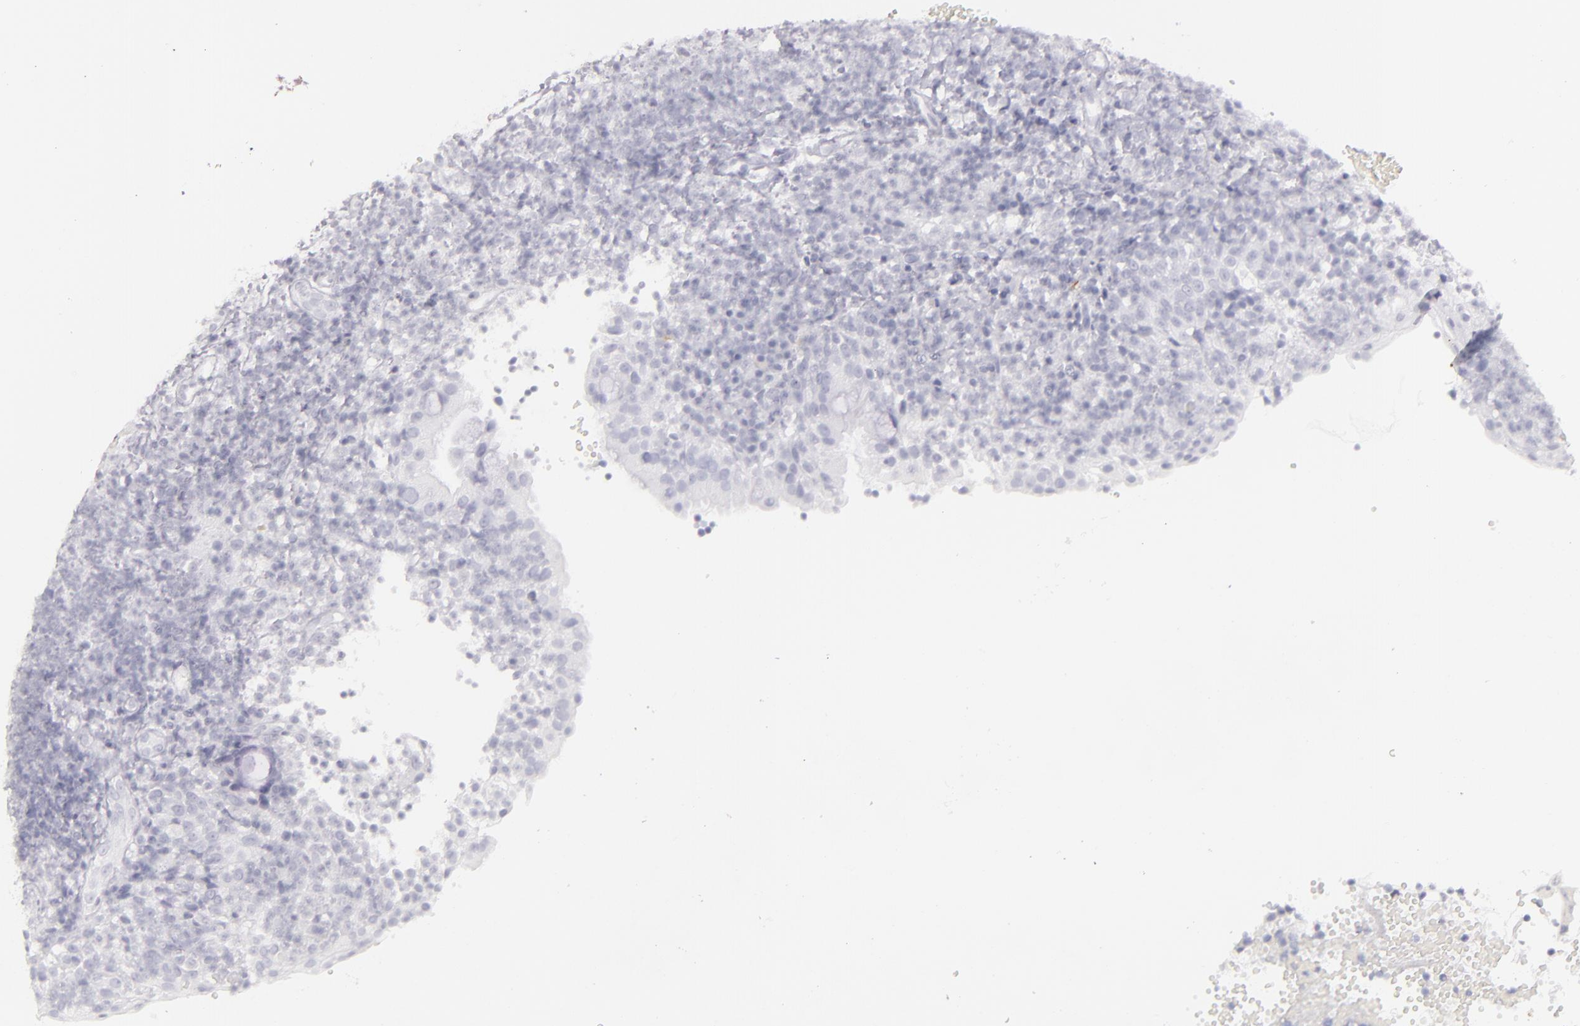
{"staining": {"intensity": "negative", "quantity": "none", "location": "none"}, "tissue": "tonsil", "cell_type": "Germinal center cells", "image_type": "normal", "snomed": [{"axis": "morphology", "description": "Normal tissue, NOS"}, {"axis": "topography", "description": "Tonsil"}], "caption": "Immunohistochemistry of benign tonsil reveals no expression in germinal center cells.", "gene": "FLG", "patient": {"sex": "female", "age": 40}}